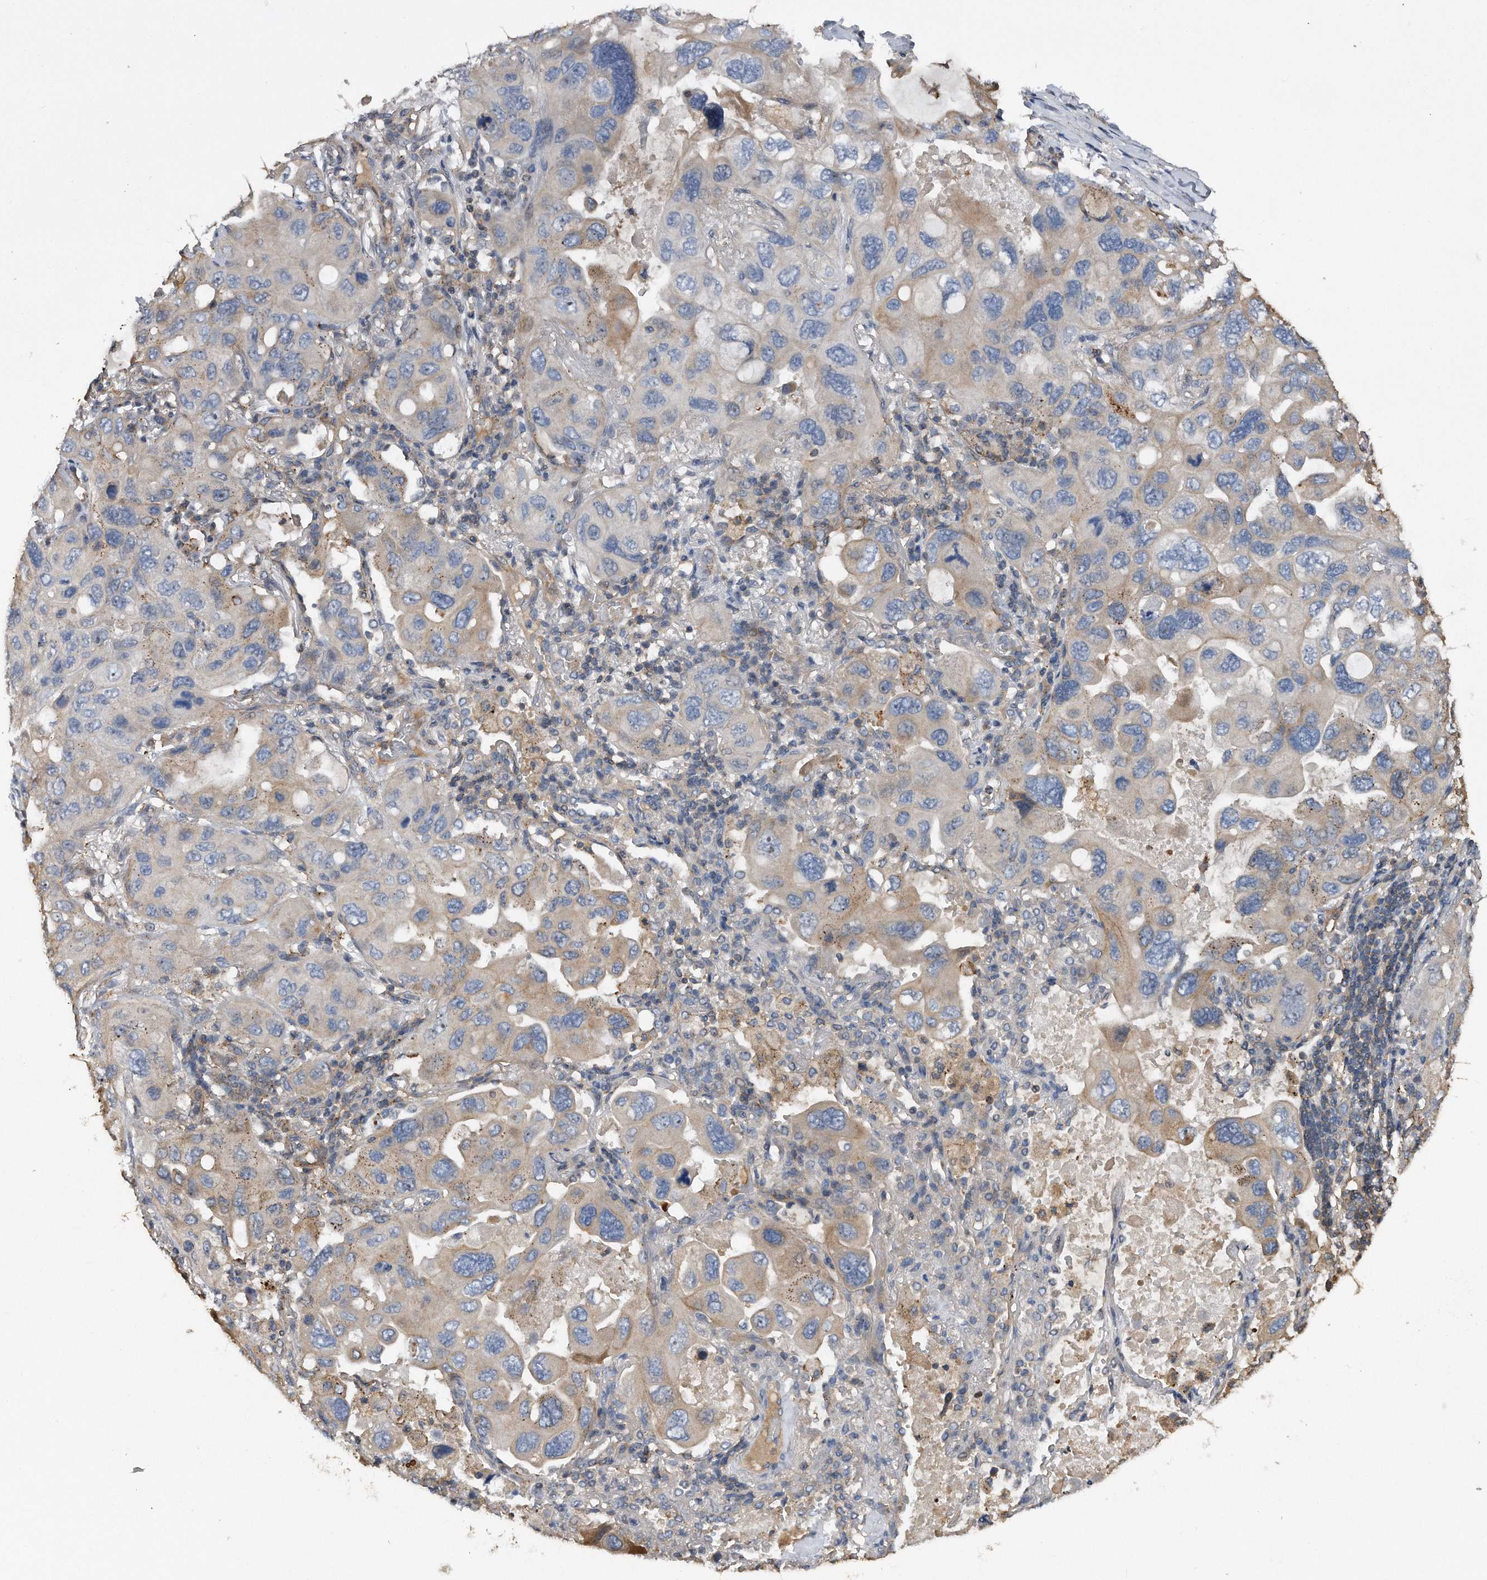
{"staining": {"intensity": "moderate", "quantity": "<25%", "location": "cytoplasmic/membranous"}, "tissue": "lung cancer", "cell_type": "Tumor cells", "image_type": "cancer", "snomed": [{"axis": "morphology", "description": "Squamous cell carcinoma, NOS"}, {"axis": "topography", "description": "Lung"}], "caption": "Brown immunohistochemical staining in human lung cancer shows moderate cytoplasmic/membranous expression in about <25% of tumor cells.", "gene": "KCND3", "patient": {"sex": "female", "age": 73}}